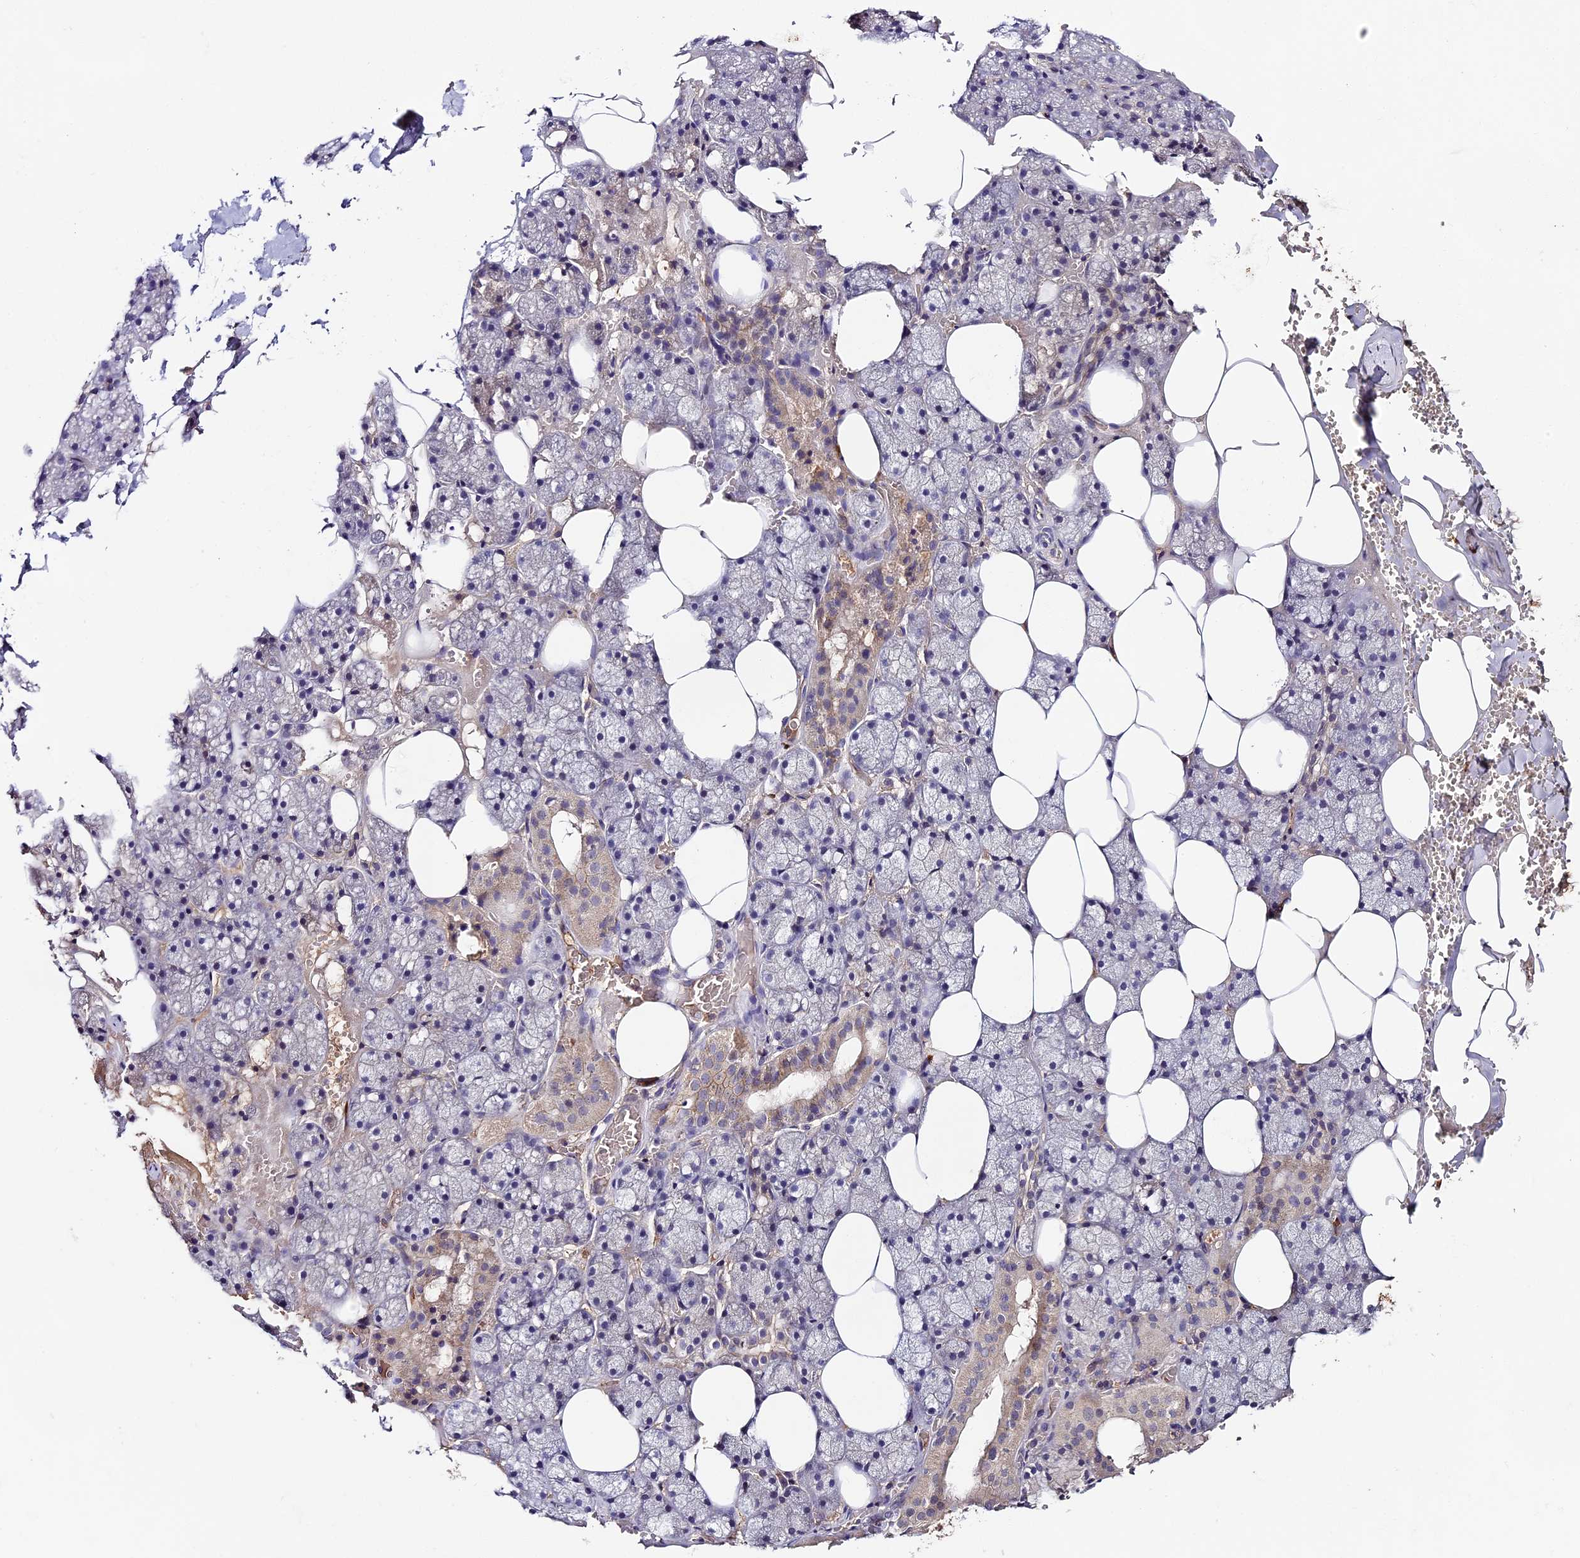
{"staining": {"intensity": "weak", "quantity": "25%-75%", "location": "cytoplasmic/membranous"}, "tissue": "salivary gland", "cell_type": "Glandular cells", "image_type": "normal", "snomed": [{"axis": "morphology", "description": "Normal tissue, NOS"}, {"axis": "topography", "description": "Salivary gland"}], "caption": "A photomicrograph of salivary gland stained for a protein demonstrates weak cytoplasmic/membranous brown staining in glandular cells. Using DAB (3,3'-diaminobenzidine) (brown) and hematoxylin (blue) stains, captured at high magnification using brightfield microscopy.", "gene": "ADGRD1", "patient": {"sex": "male", "age": 62}}